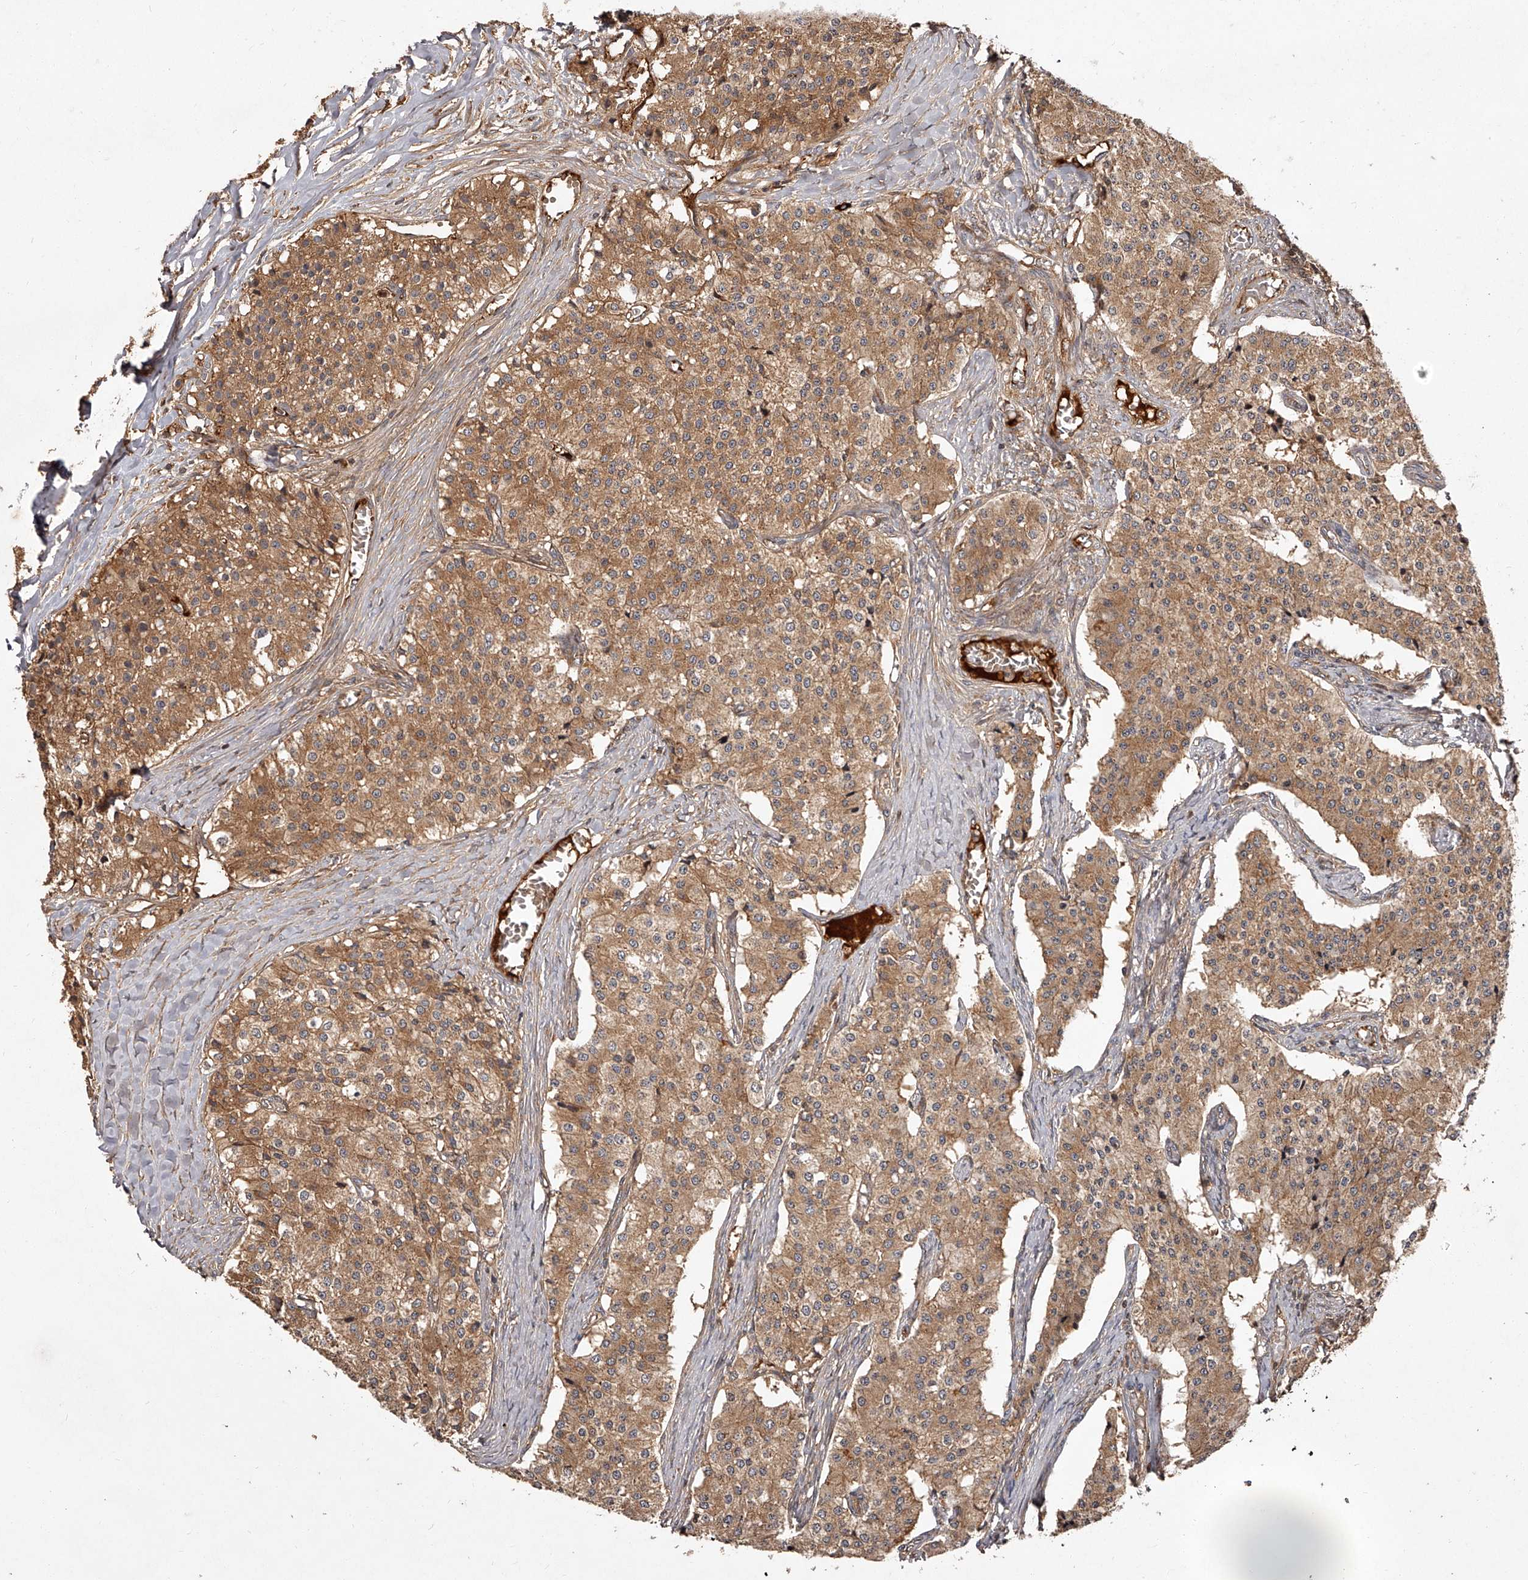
{"staining": {"intensity": "moderate", "quantity": ">75%", "location": "cytoplasmic/membranous"}, "tissue": "carcinoid", "cell_type": "Tumor cells", "image_type": "cancer", "snomed": [{"axis": "morphology", "description": "Carcinoid, malignant, NOS"}, {"axis": "topography", "description": "Colon"}], "caption": "A histopathology image of human malignant carcinoid stained for a protein shows moderate cytoplasmic/membranous brown staining in tumor cells.", "gene": "CRYZL1", "patient": {"sex": "female", "age": 52}}